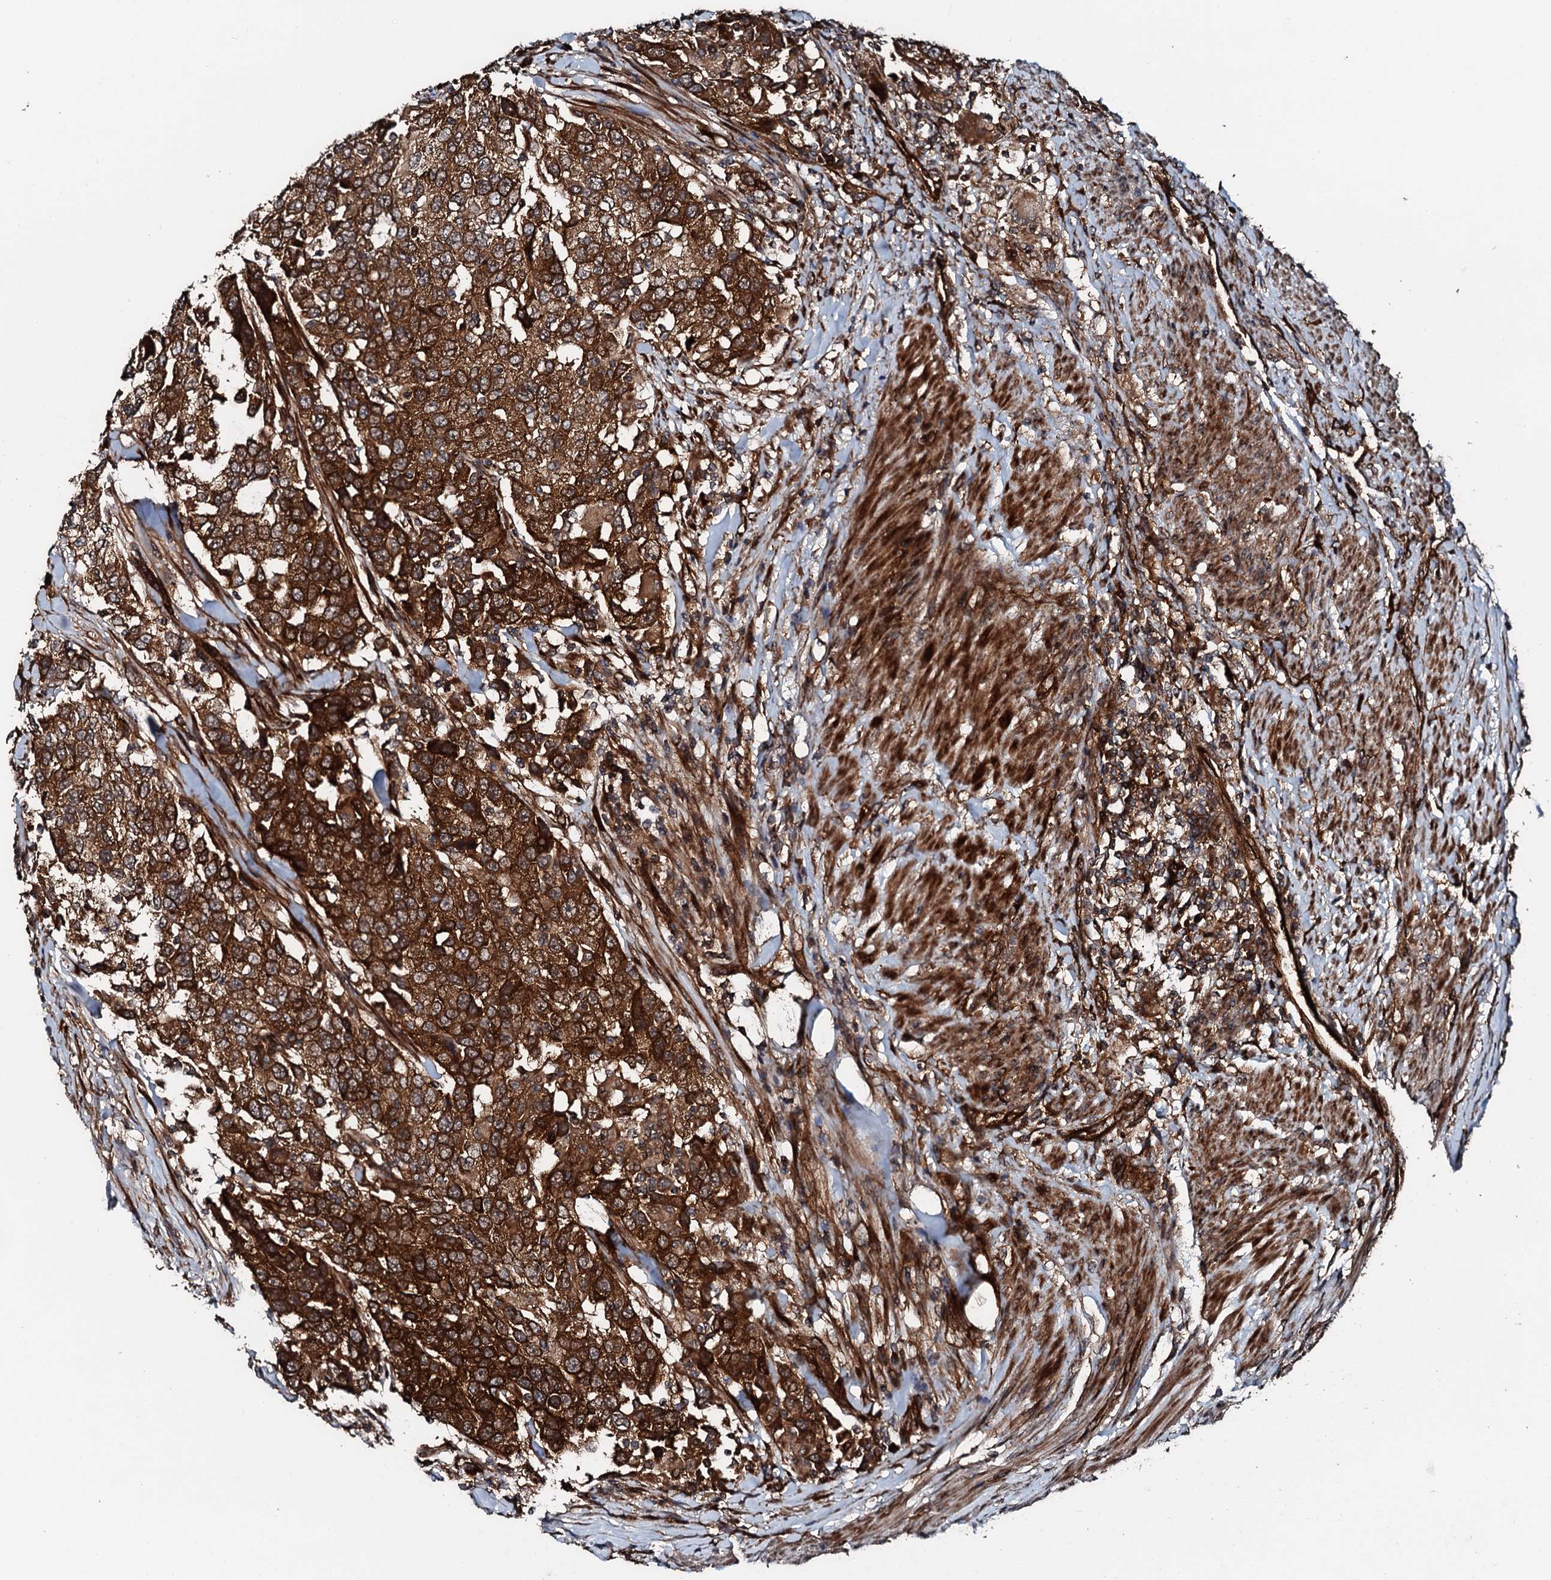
{"staining": {"intensity": "strong", "quantity": ">75%", "location": "cytoplasmic/membranous"}, "tissue": "urothelial cancer", "cell_type": "Tumor cells", "image_type": "cancer", "snomed": [{"axis": "morphology", "description": "Urothelial carcinoma, High grade"}, {"axis": "topography", "description": "Urinary bladder"}], "caption": "Human high-grade urothelial carcinoma stained with a protein marker exhibits strong staining in tumor cells.", "gene": "FLYWCH1", "patient": {"sex": "female", "age": 80}}